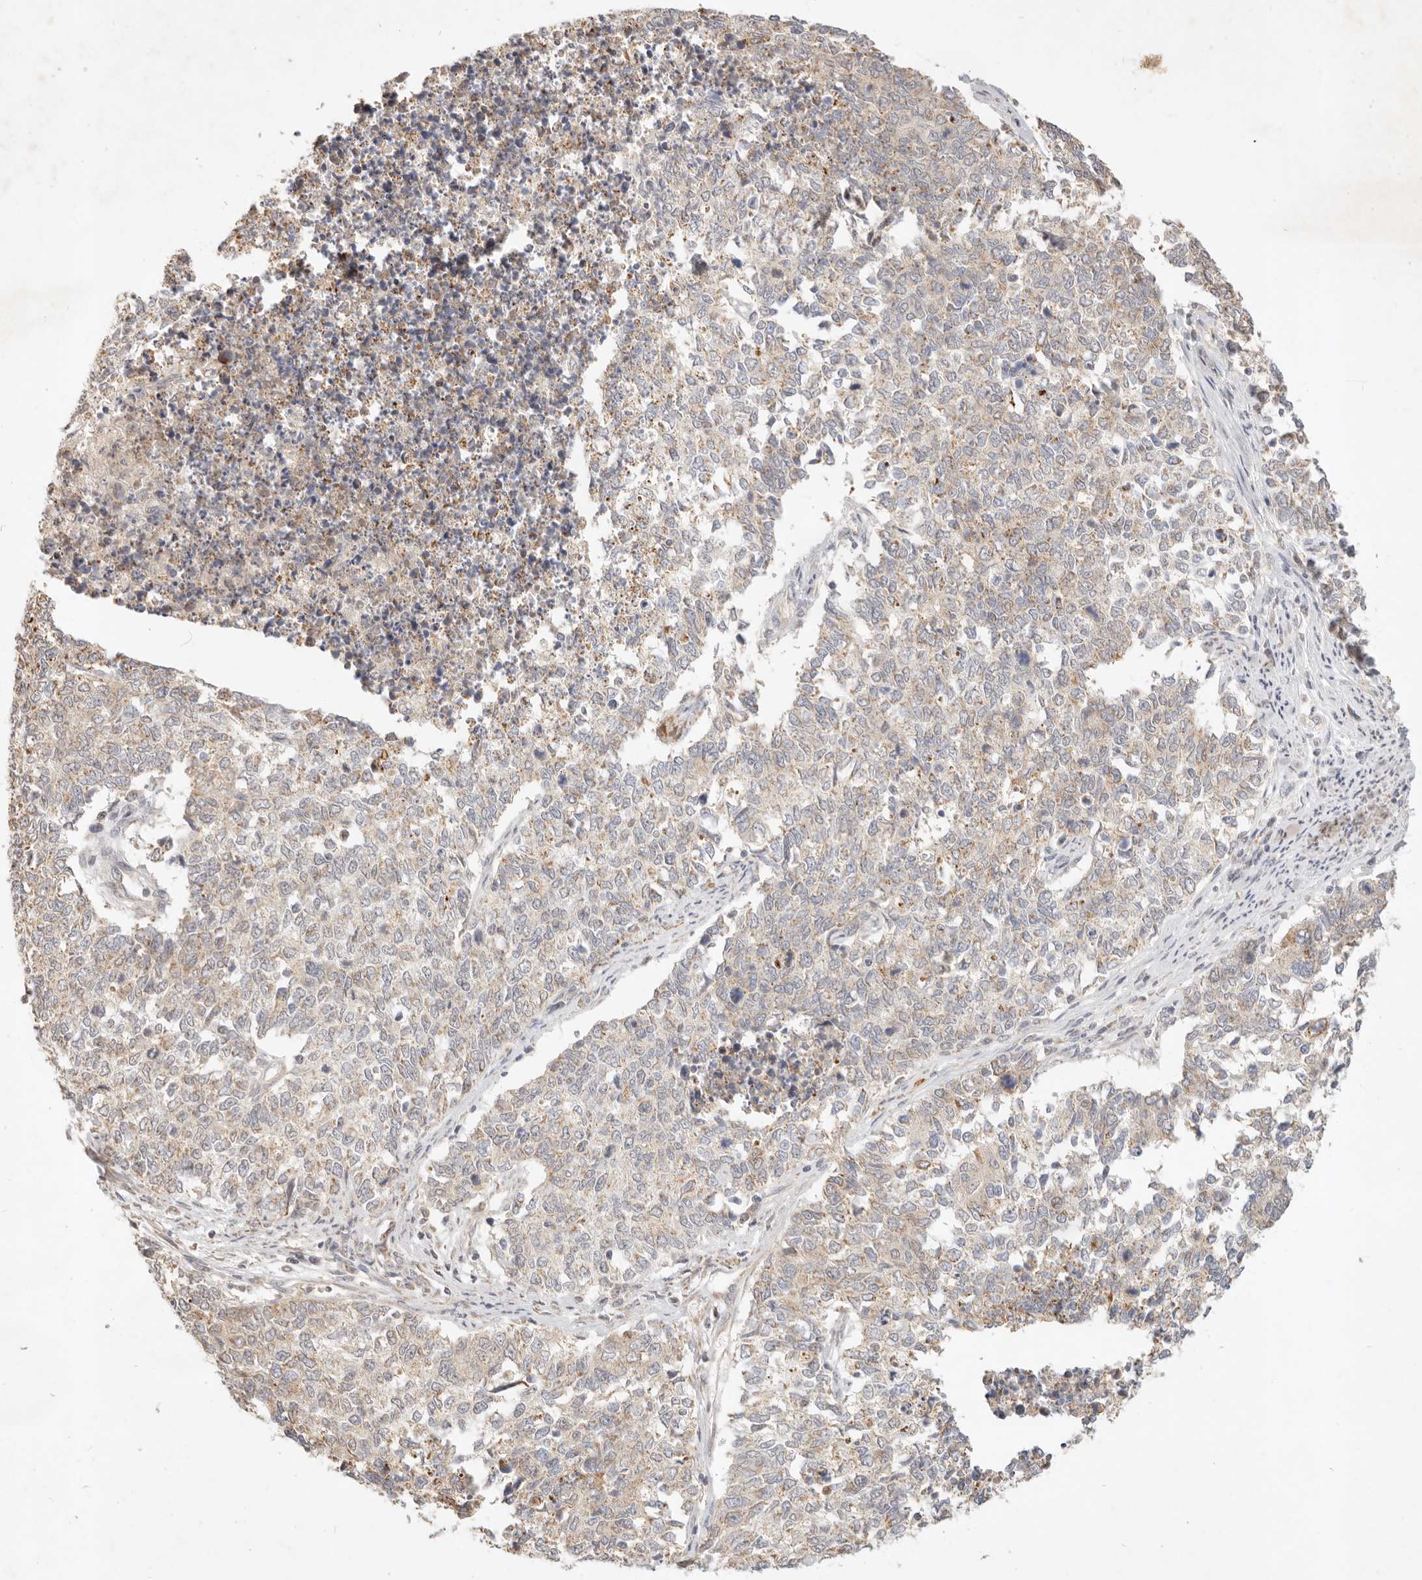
{"staining": {"intensity": "weak", "quantity": "25%-75%", "location": "cytoplasmic/membranous"}, "tissue": "cervical cancer", "cell_type": "Tumor cells", "image_type": "cancer", "snomed": [{"axis": "morphology", "description": "Squamous cell carcinoma, NOS"}, {"axis": "topography", "description": "Cervix"}], "caption": "The image displays staining of squamous cell carcinoma (cervical), revealing weak cytoplasmic/membranous protein staining (brown color) within tumor cells. (DAB (3,3'-diaminobenzidine) IHC with brightfield microscopy, high magnification).", "gene": "RUBCNL", "patient": {"sex": "female", "age": 63}}